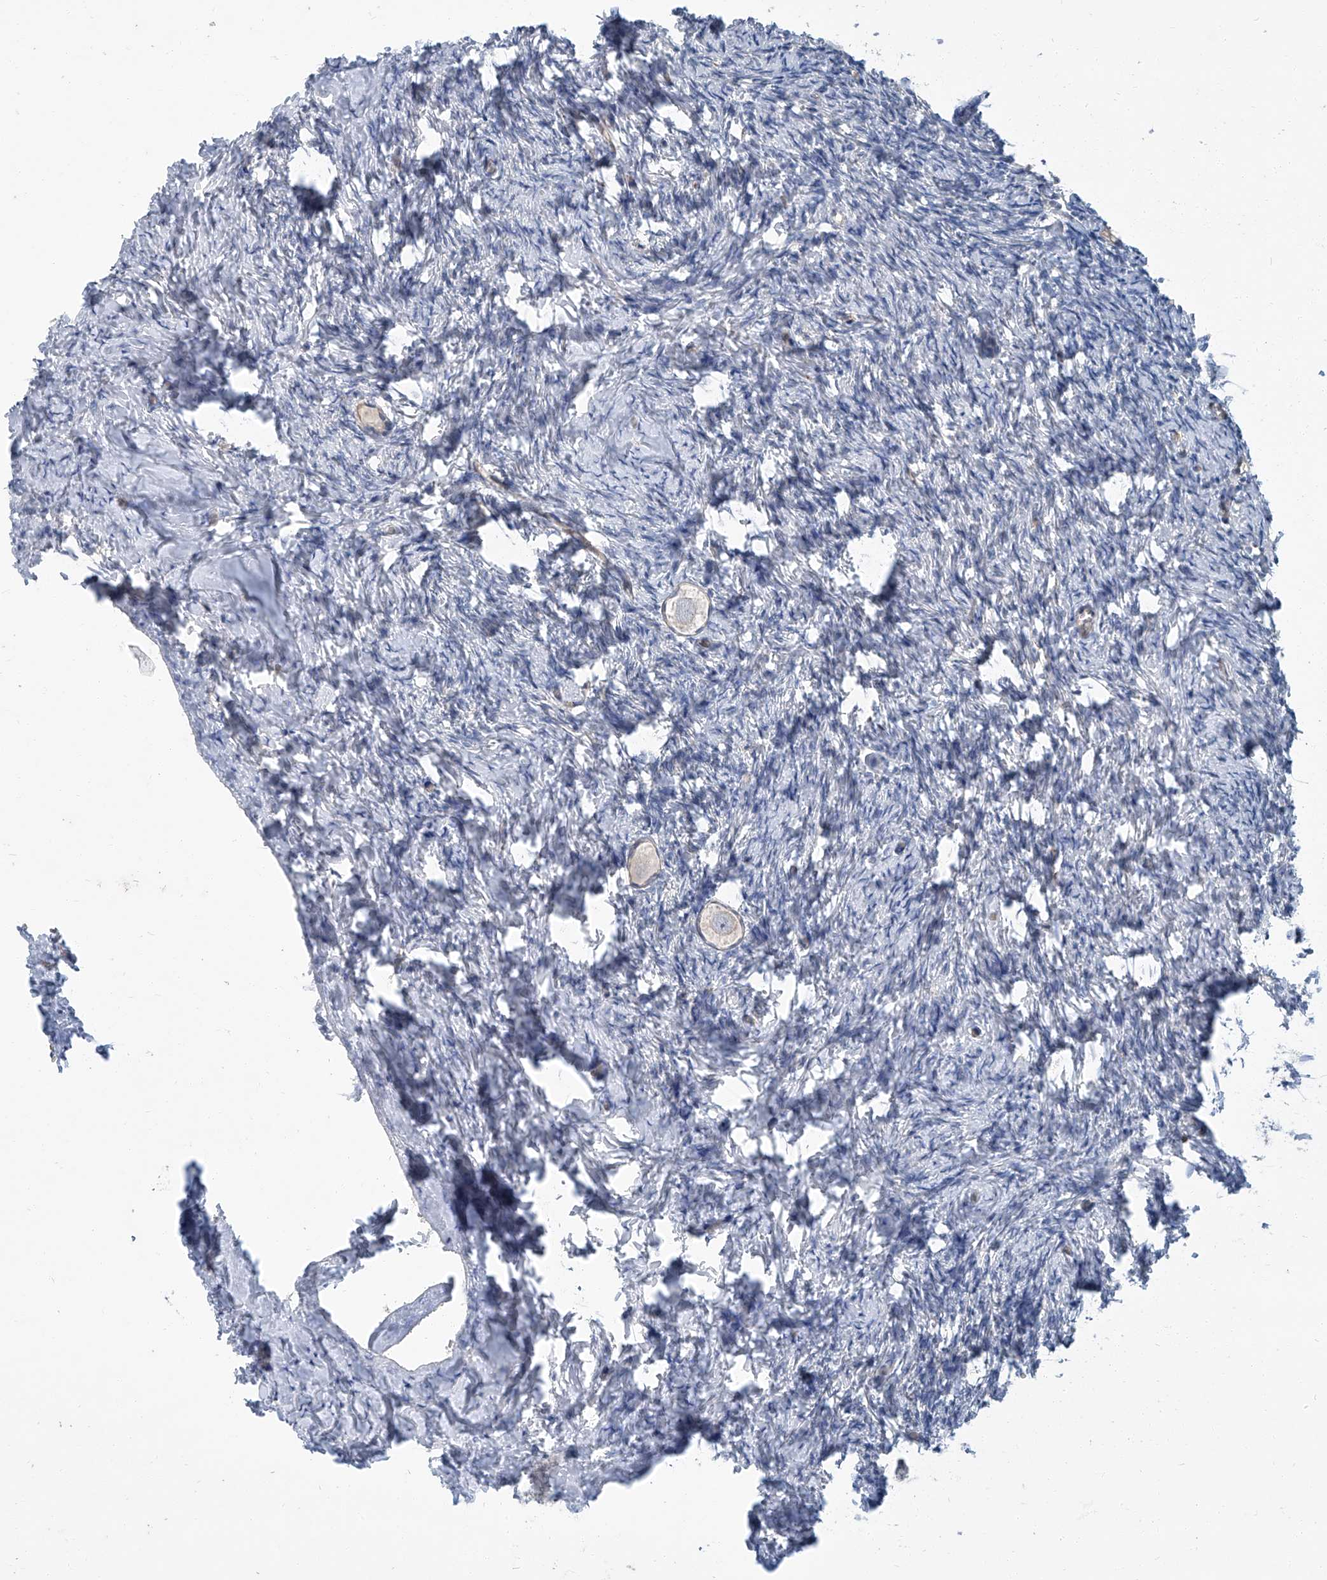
{"staining": {"intensity": "negative", "quantity": "none", "location": "none"}, "tissue": "ovary", "cell_type": "Follicle cells", "image_type": "normal", "snomed": [{"axis": "morphology", "description": "Normal tissue, NOS"}, {"axis": "topography", "description": "Ovary"}], "caption": "Immunohistochemistry (IHC) of normal ovary displays no staining in follicle cells. (Brightfield microscopy of DAB immunohistochemistry (IHC) at high magnification).", "gene": "PSMB10", "patient": {"sex": "female", "age": 27}}